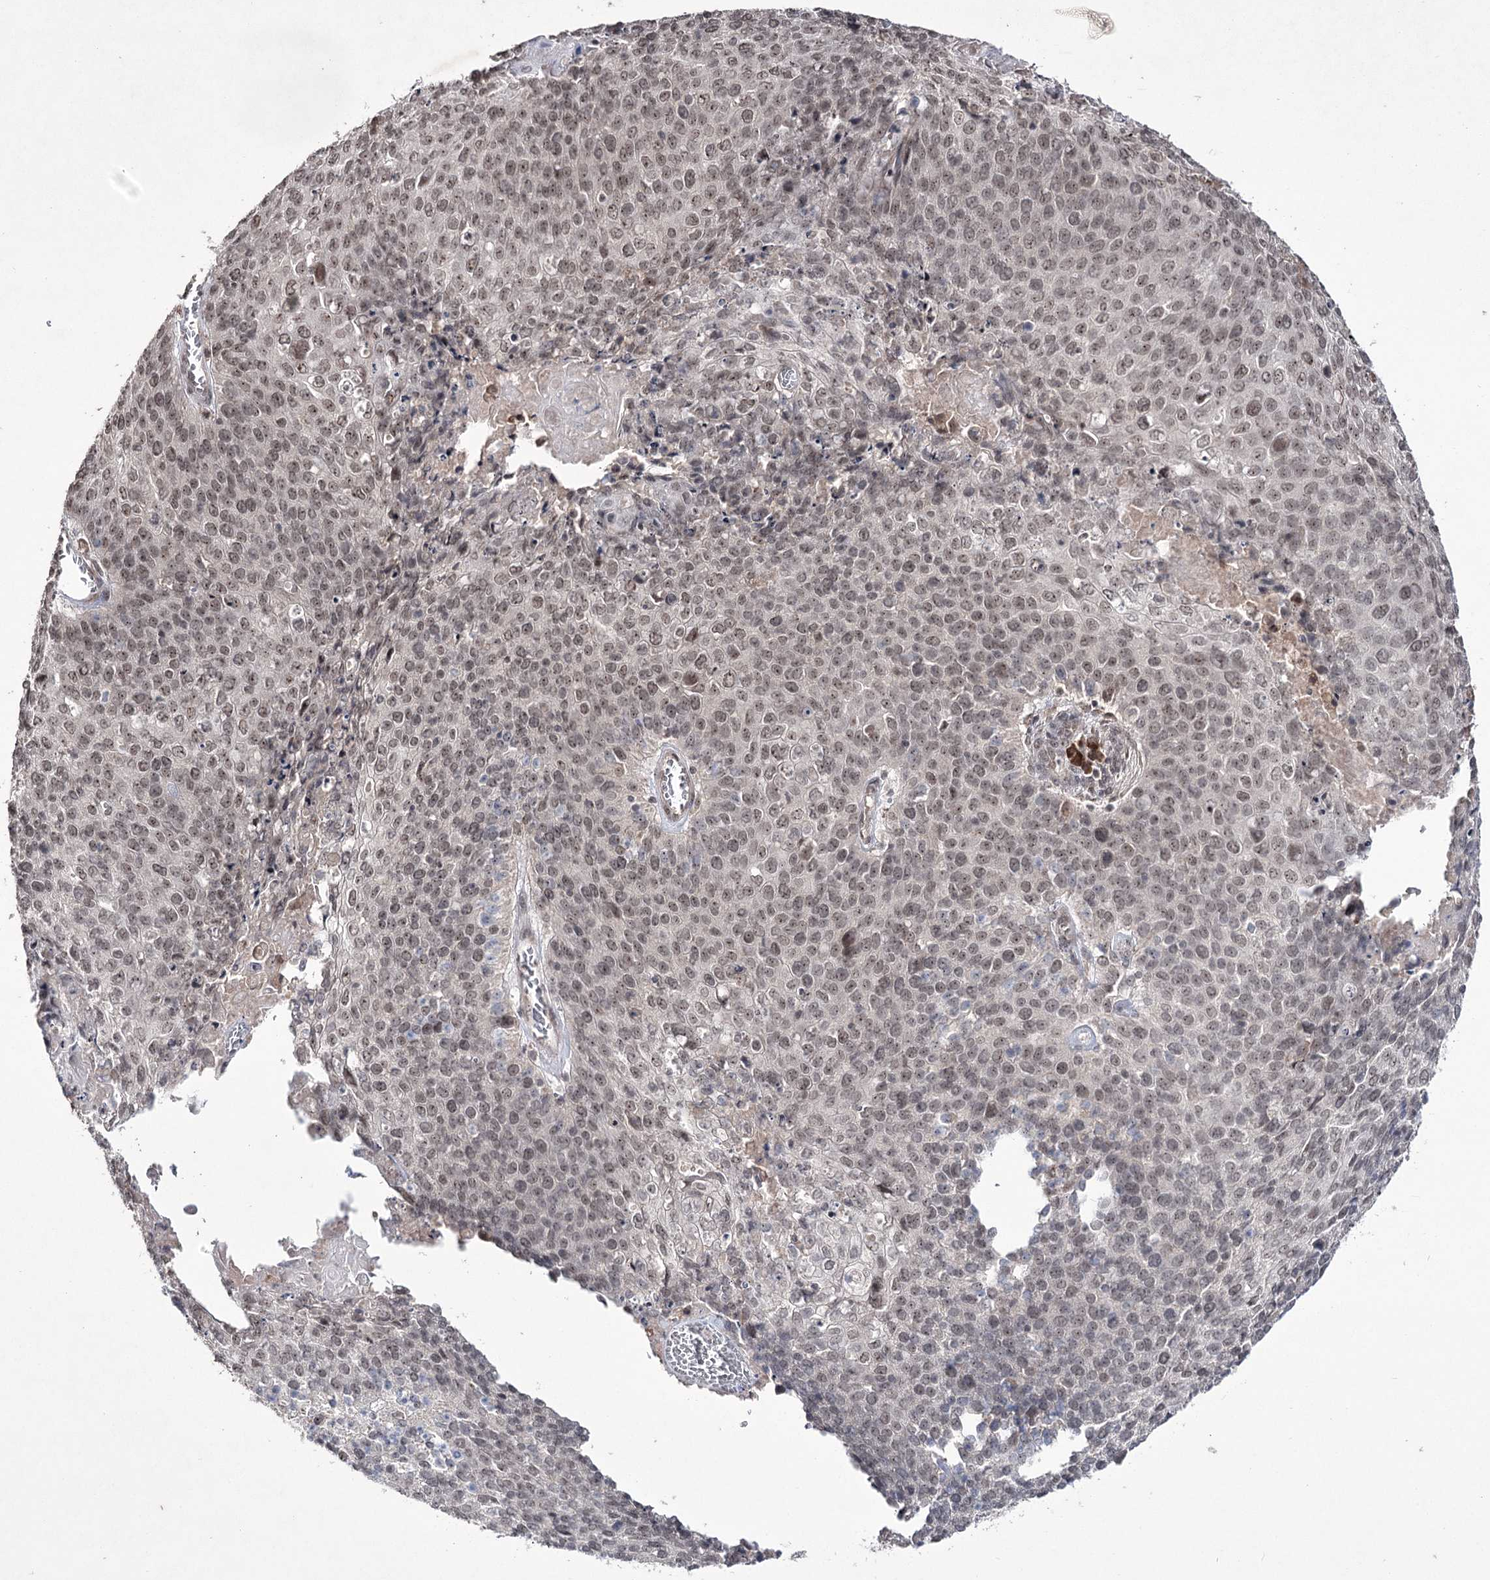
{"staining": {"intensity": "weak", "quantity": ">75%", "location": "nuclear"}, "tissue": "cervical cancer", "cell_type": "Tumor cells", "image_type": "cancer", "snomed": [{"axis": "morphology", "description": "Squamous cell carcinoma, NOS"}, {"axis": "topography", "description": "Cervix"}], "caption": "Cervical squamous cell carcinoma tissue demonstrates weak nuclear positivity in approximately >75% of tumor cells, visualized by immunohistochemistry.", "gene": "VGLL4", "patient": {"sex": "female", "age": 39}}